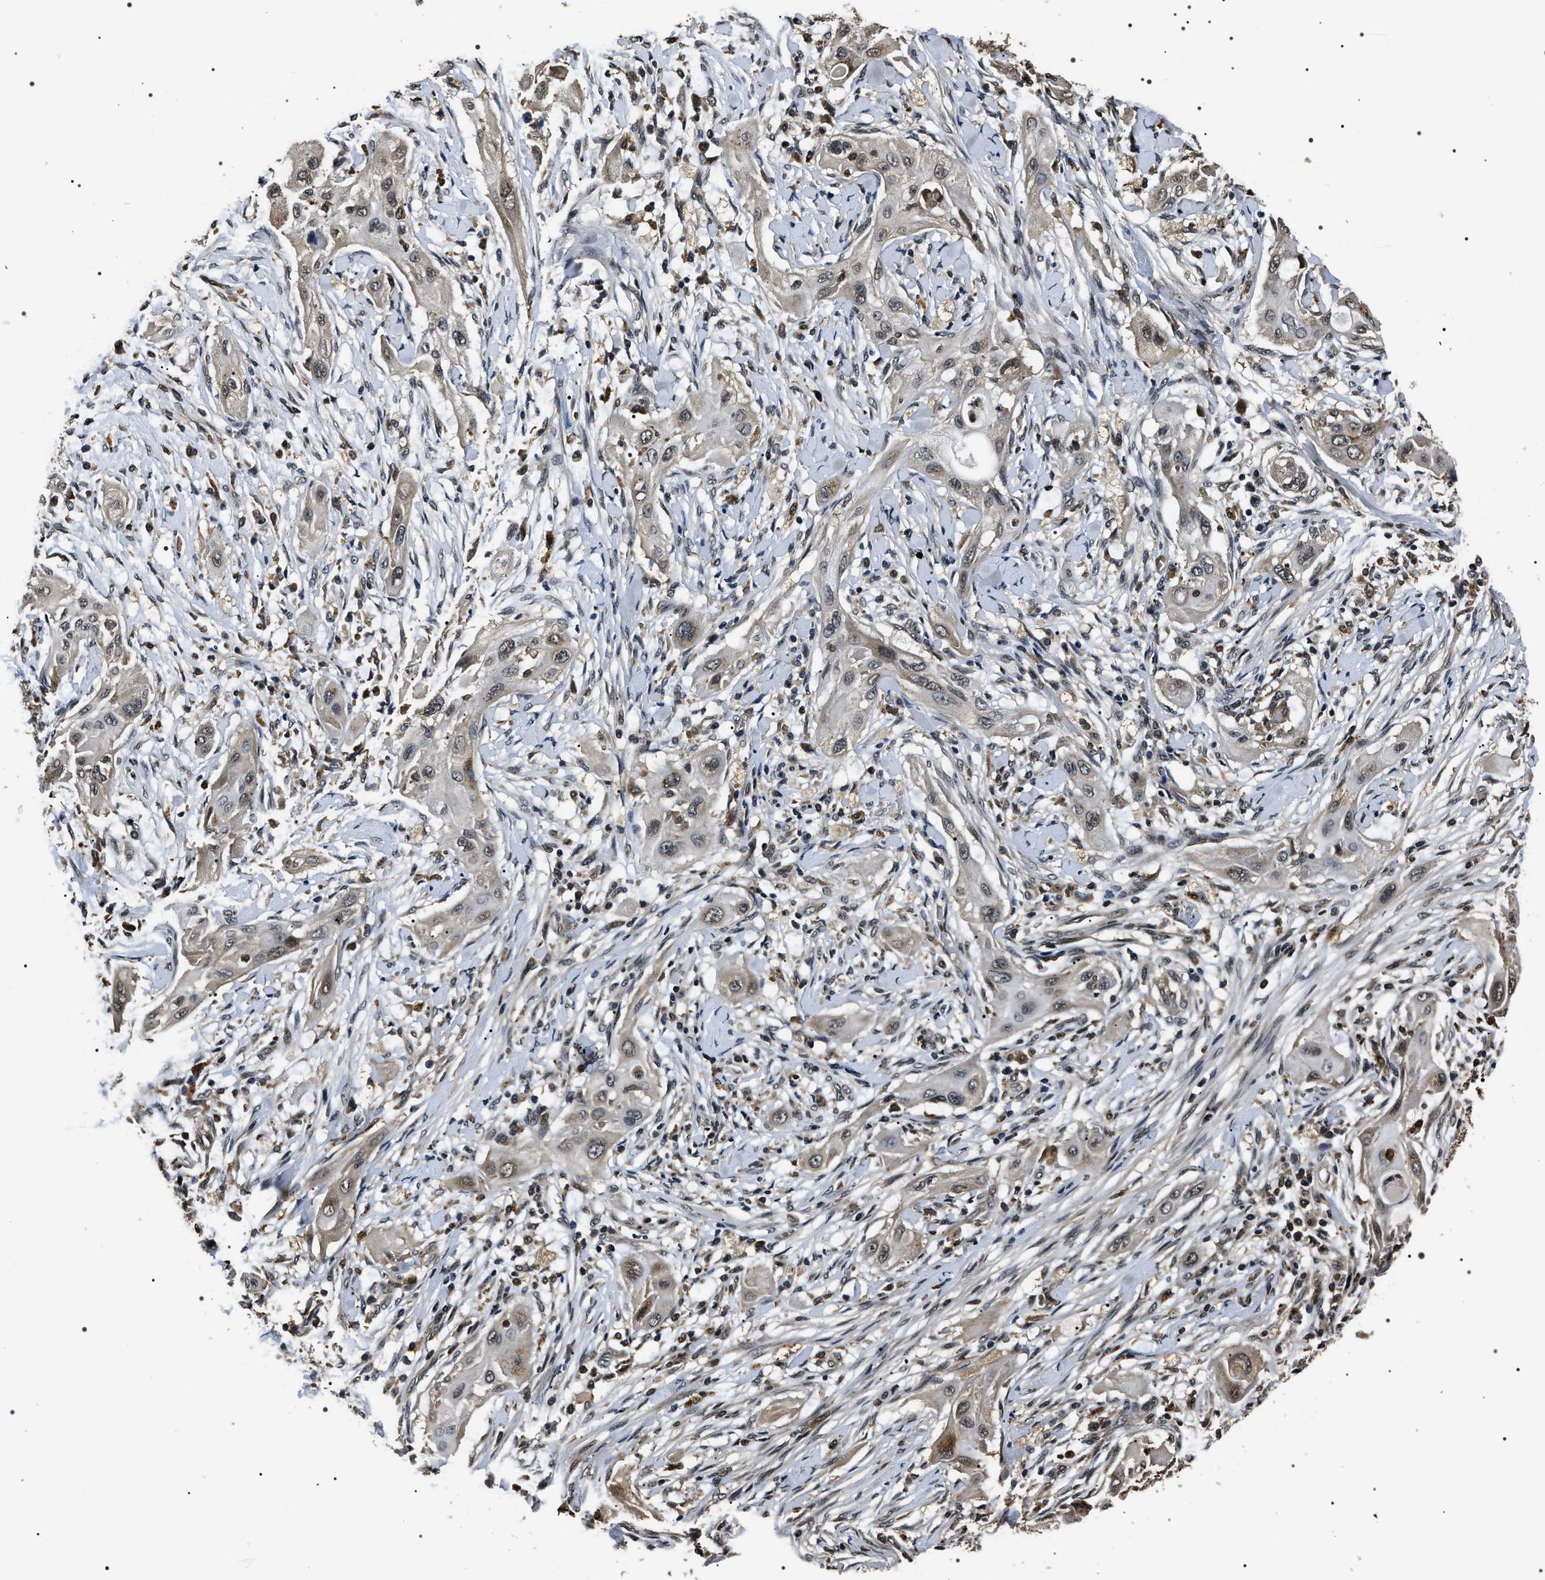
{"staining": {"intensity": "weak", "quantity": "25%-75%", "location": "cytoplasmic/membranous,nuclear"}, "tissue": "lung cancer", "cell_type": "Tumor cells", "image_type": "cancer", "snomed": [{"axis": "morphology", "description": "Squamous cell carcinoma, NOS"}, {"axis": "topography", "description": "Lung"}], "caption": "The histopathology image demonstrates a brown stain indicating the presence of a protein in the cytoplasmic/membranous and nuclear of tumor cells in lung cancer. (brown staining indicates protein expression, while blue staining denotes nuclei).", "gene": "ARHGAP22", "patient": {"sex": "female", "age": 47}}